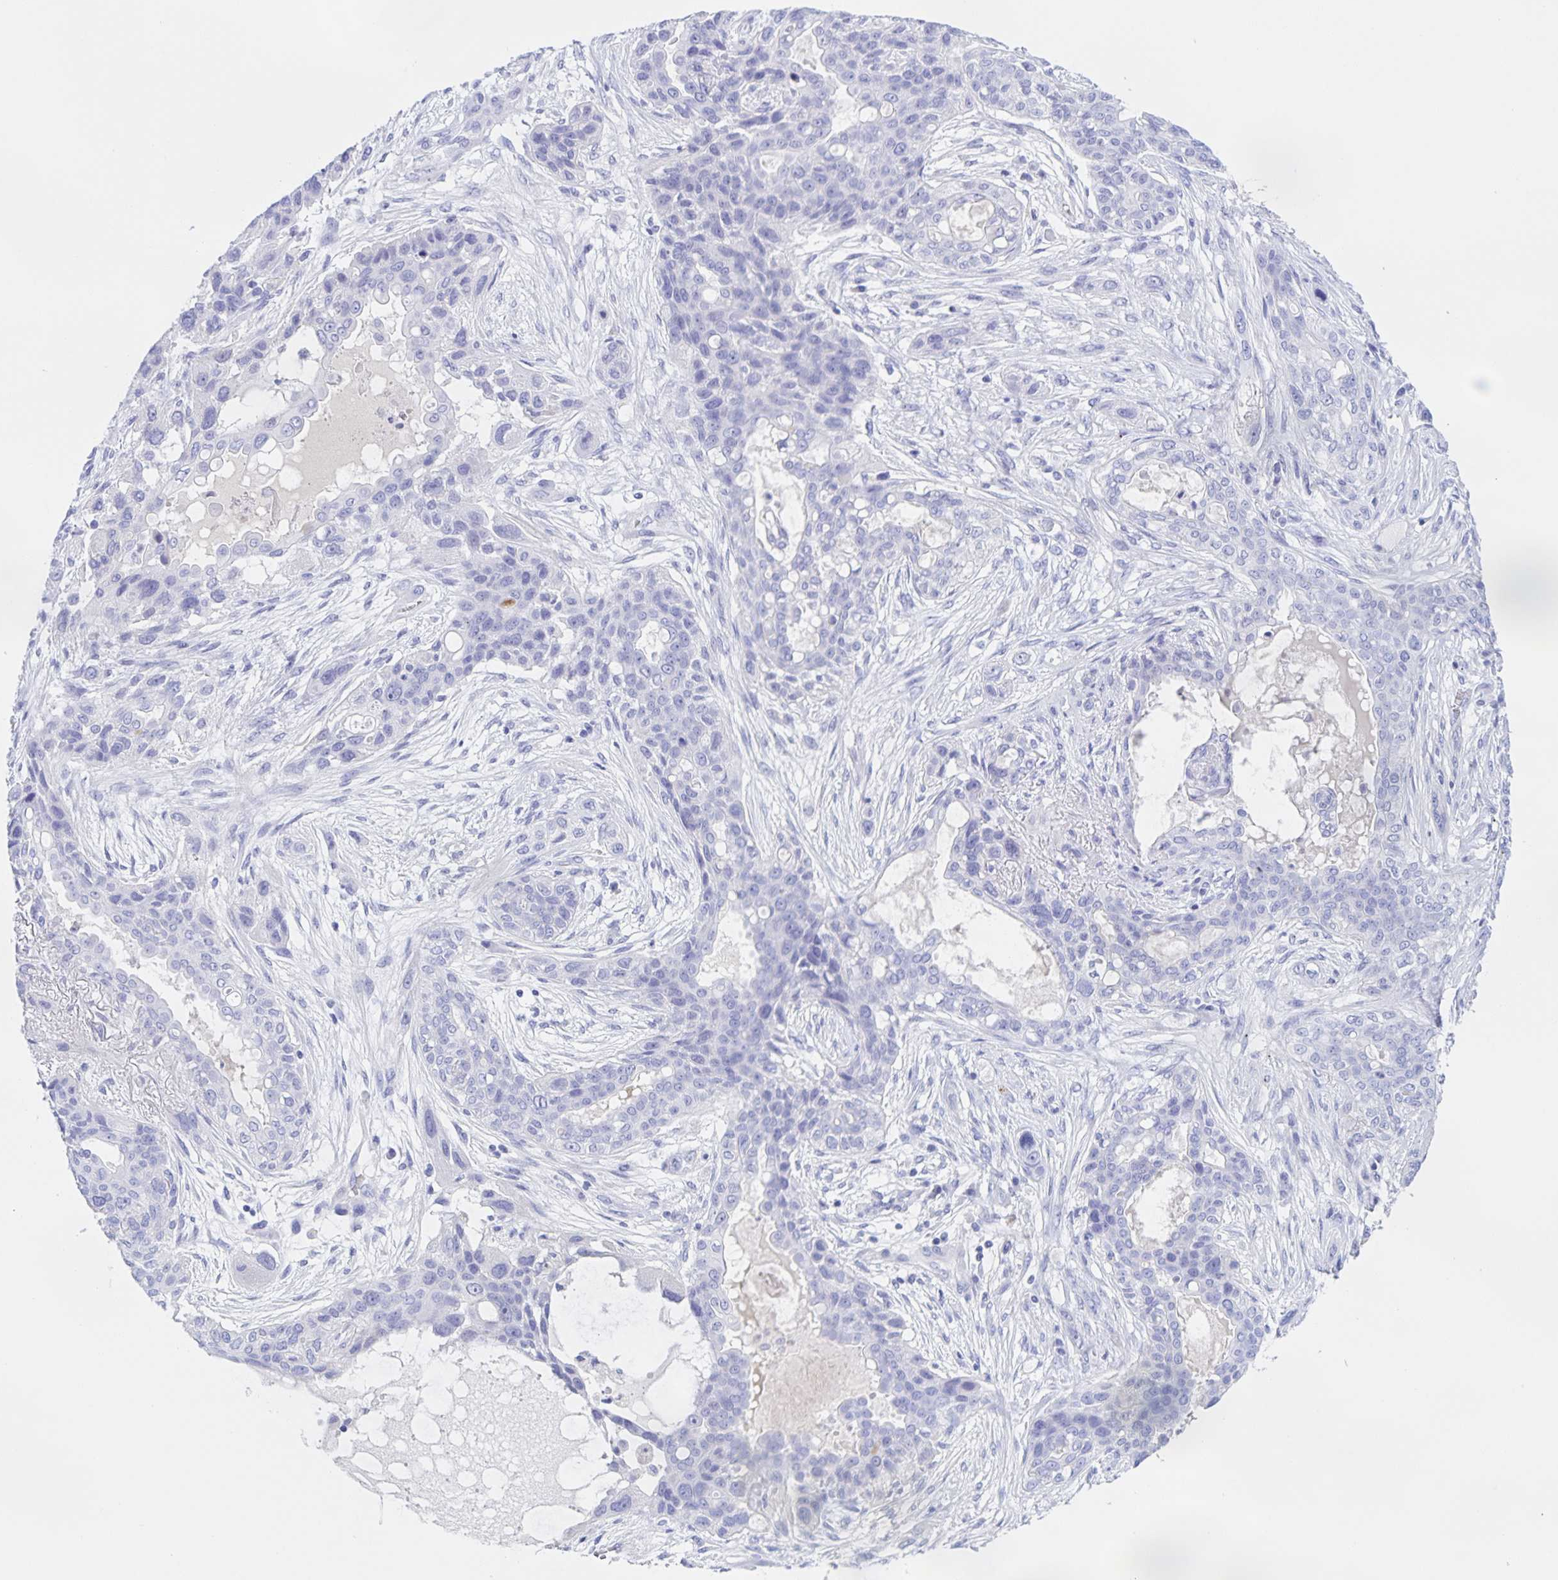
{"staining": {"intensity": "negative", "quantity": "none", "location": "none"}, "tissue": "lung cancer", "cell_type": "Tumor cells", "image_type": "cancer", "snomed": [{"axis": "morphology", "description": "Squamous cell carcinoma, NOS"}, {"axis": "topography", "description": "Lung"}], "caption": "DAB immunohistochemical staining of human squamous cell carcinoma (lung) shows no significant positivity in tumor cells.", "gene": "CATSPER4", "patient": {"sex": "female", "age": 70}}